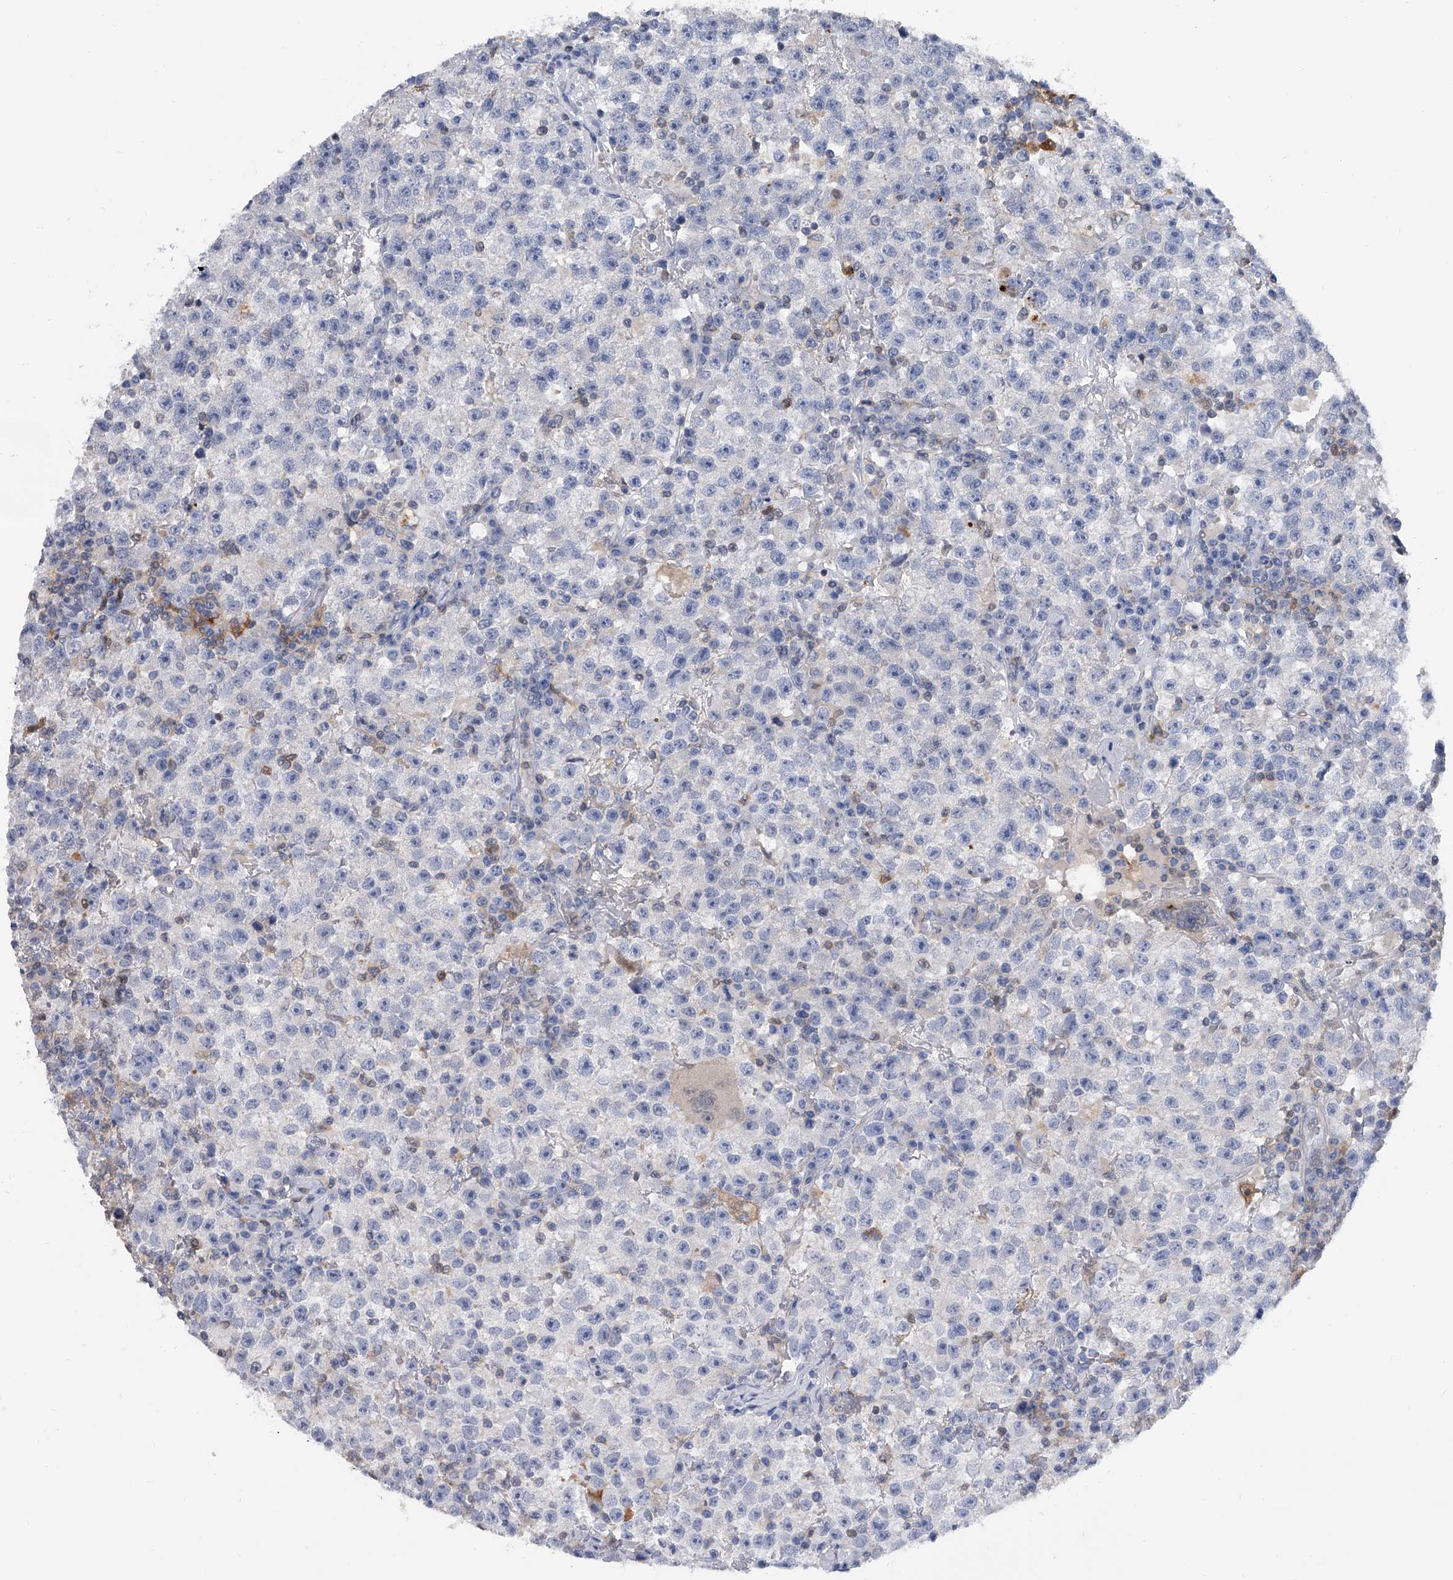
{"staining": {"intensity": "negative", "quantity": "none", "location": "none"}, "tissue": "testis cancer", "cell_type": "Tumor cells", "image_type": "cancer", "snomed": [{"axis": "morphology", "description": "Seminoma, NOS"}, {"axis": "topography", "description": "Testis"}], "caption": "The photomicrograph demonstrates no significant positivity in tumor cells of testis cancer. The staining is performed using DAB (3,3'-diaminobenzidine) brown chromogen with nuclei counter-stained in using hematoxylin.", "gene": "SERPINB9", "patient": {"sex": "male", "age": 22}}